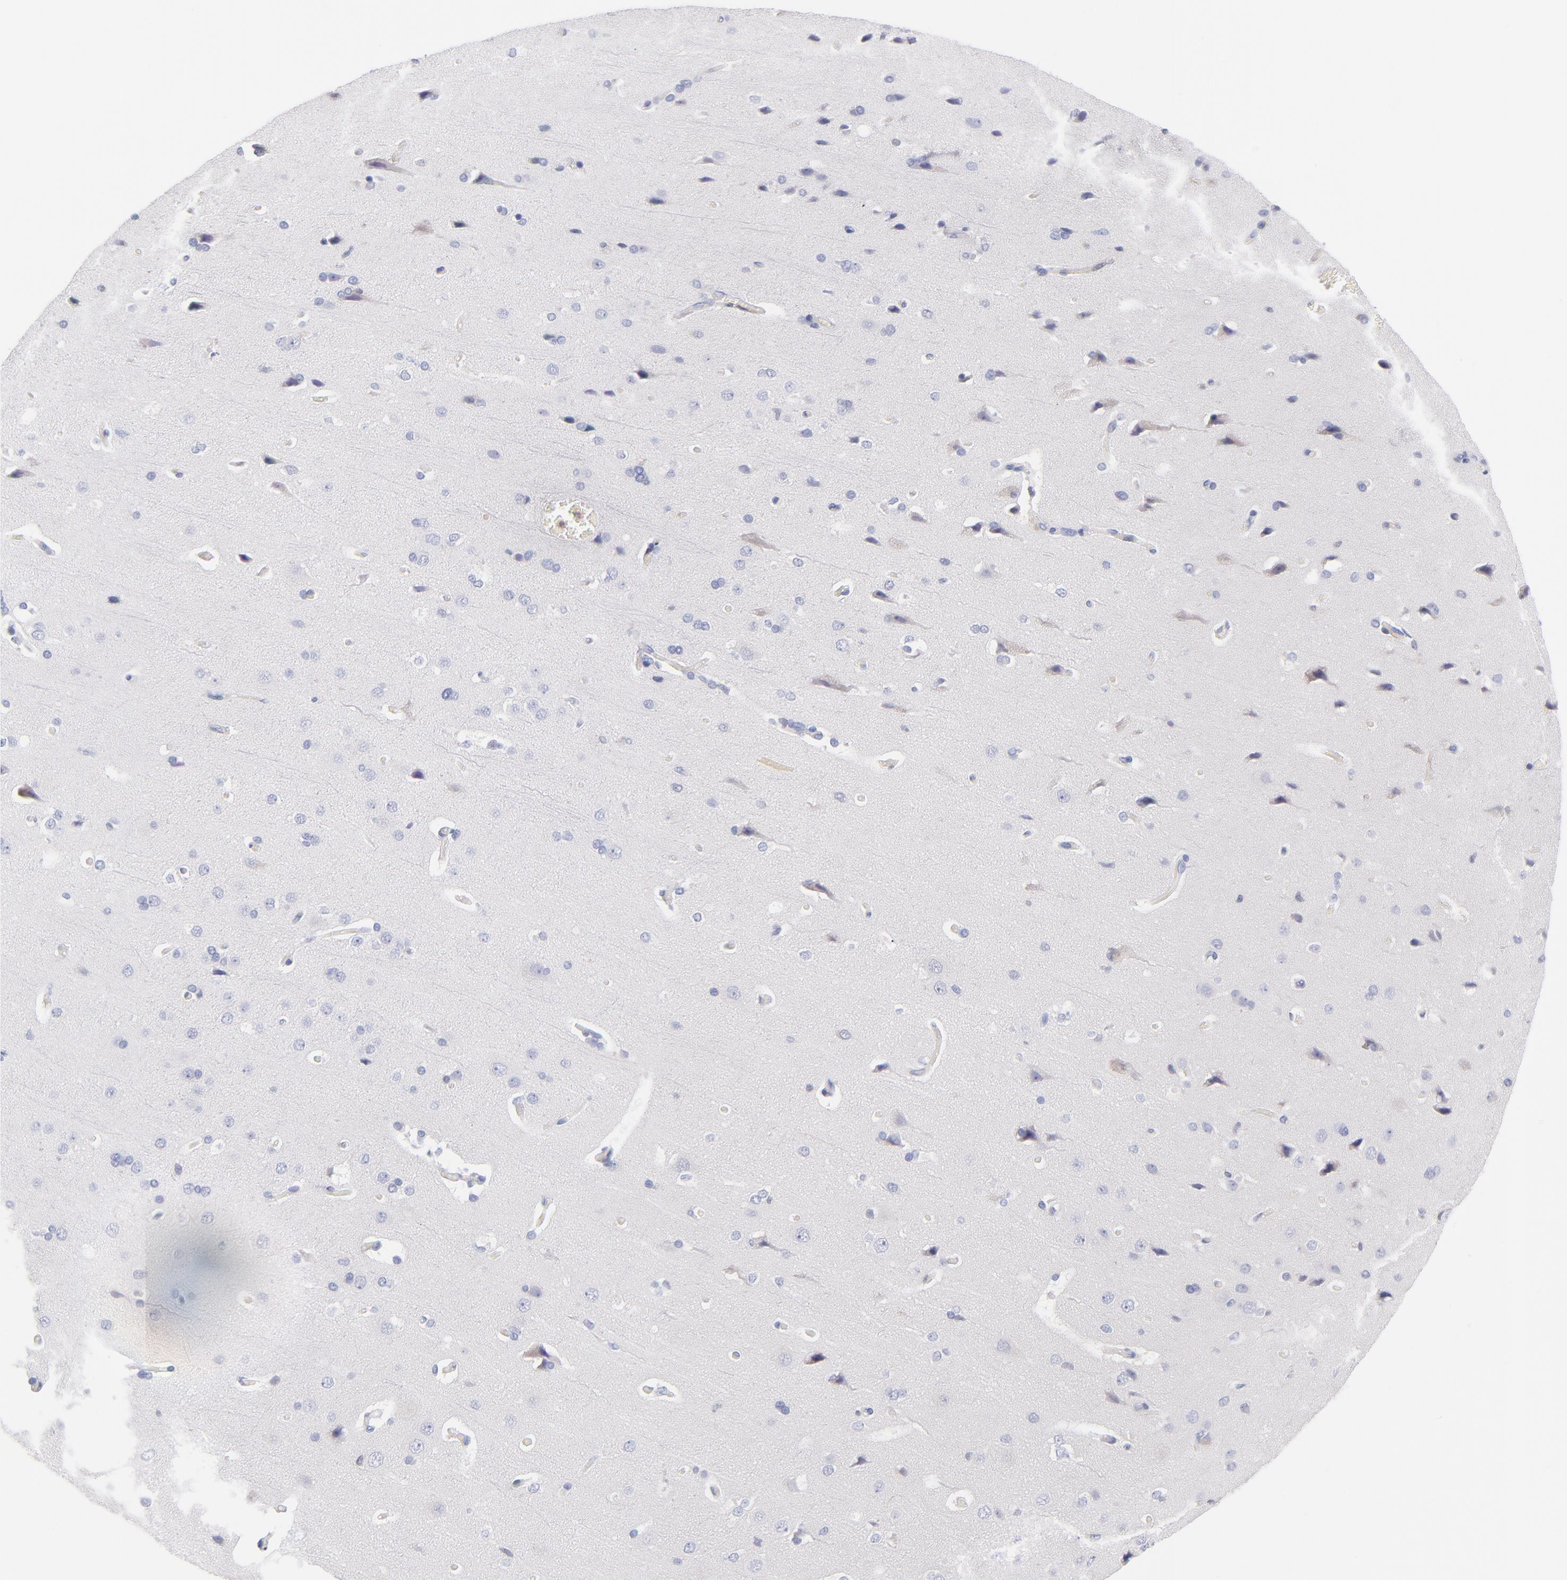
{"staining": {"intensity": "negative", "quantity": "none", "location": "none"}, "tissue": "cerebral cortex", "cell_type": "Endothelial cells", "image_type": "normal", "snomed": [{"axis": "morphology", "description": "Normal tissue, NOS"}, {"axis": "topography", "description": "Cerebral cortex"}], "caption": "The immunohistochemistry (IHC) histopathology image has no significant positivity in endothelial cells of cerebral cortex. Brightfield microscopy of immunohistochemistry stained with DAB (3,3'-diaminobenzidine) (brown) and hematoxylin (blue), captured at high magnification.", "gene": "BID", "patient": {"sex": "male", "age": 62}}